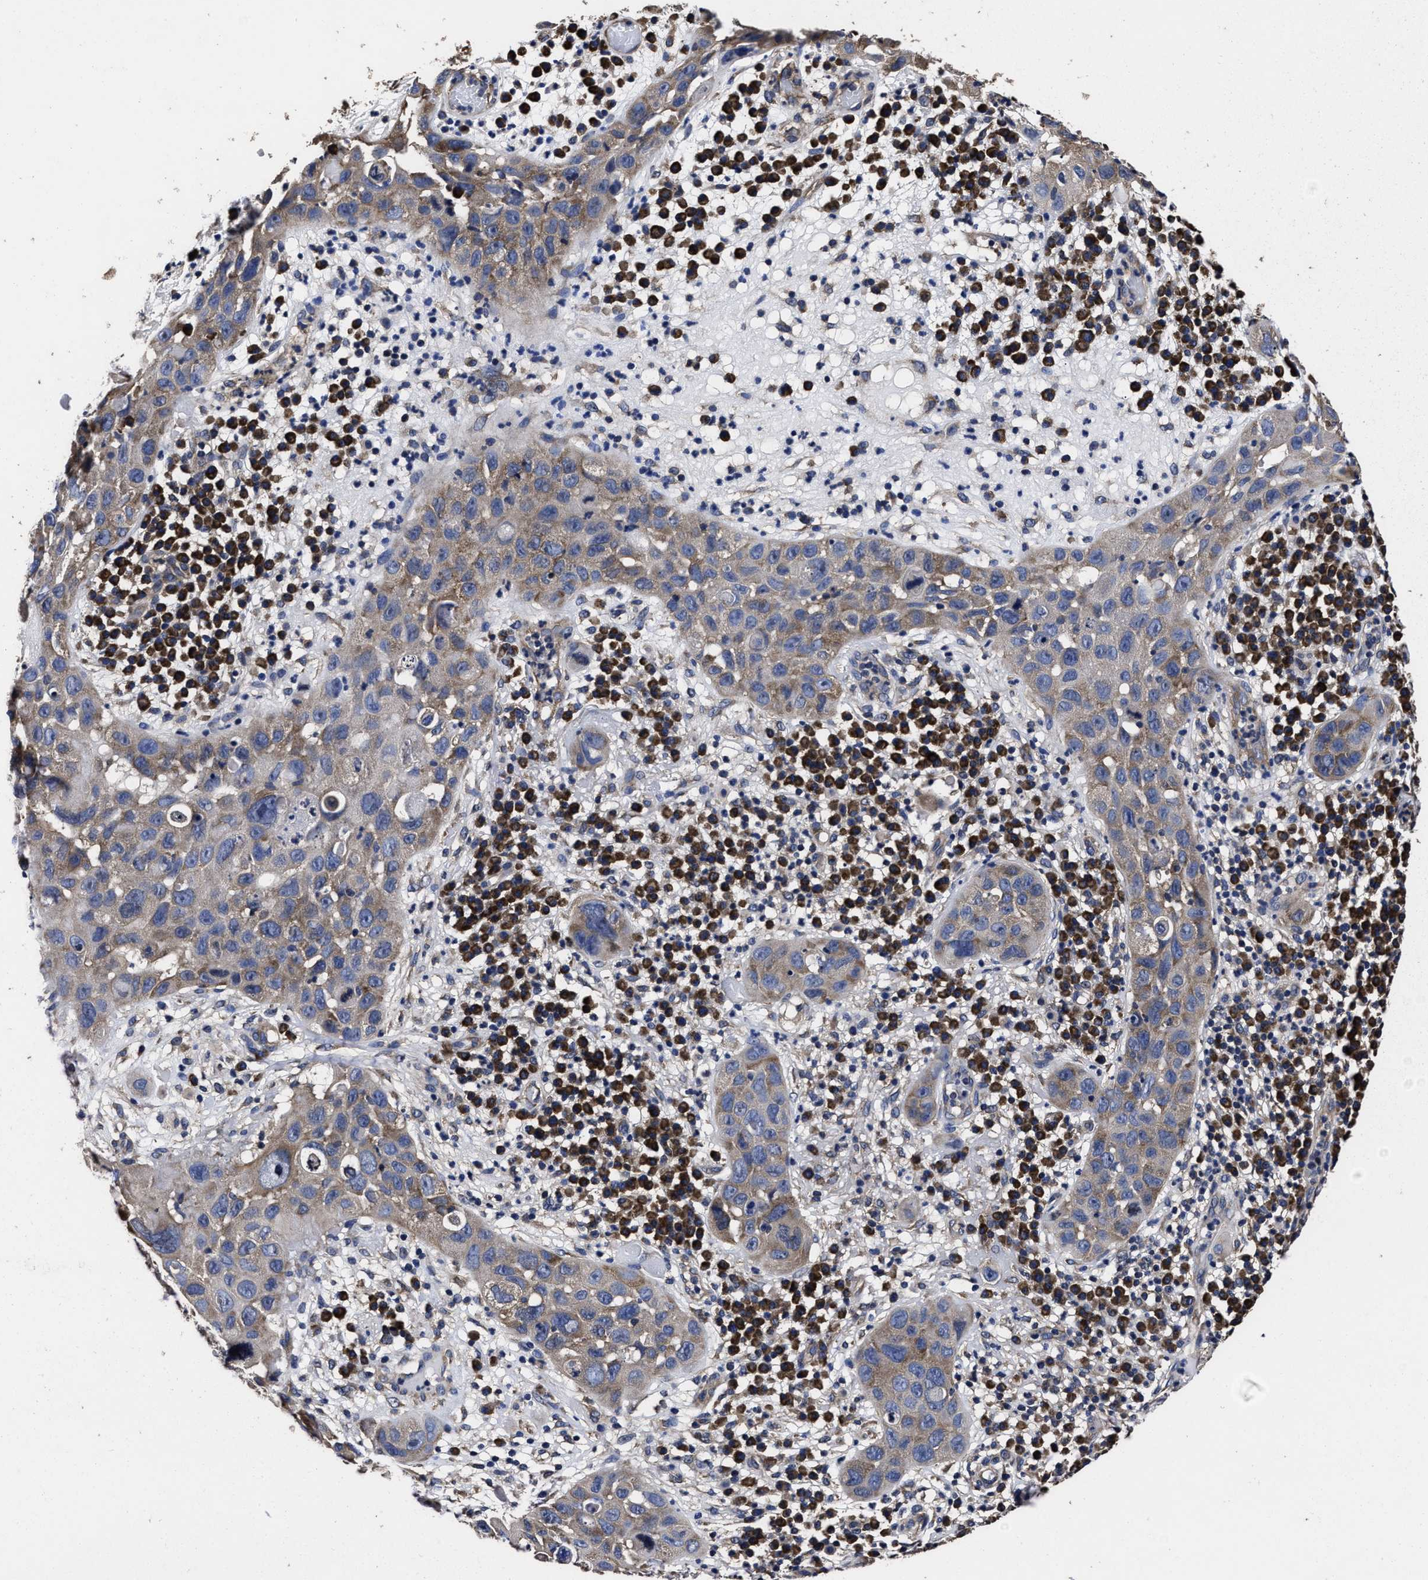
{"staining": {"intensity": "moderate", "quantity": "<25%", "location": "cytoplasmic/membranous"}, "tissue": "skin cancer", "cell_type": "Tumor cells", "image_type": "cancer", "snomed": [{"axis": "morphology", "description": "Squamous cell carcinoma in situ, NOS"}, {"axis": "morphology", "description": "Squamous cell carcinoma, NOS"}, {"axis": "topography", "description": "Skin"}], "caption": "The immunohistochemical stain labels moderate cytoplasmic/membranous staining in tumor cells of skin squamous cell carcinoma in situ tissue.", "gene": "AVEN", "patient": {"sex": "male", "age": 93}}